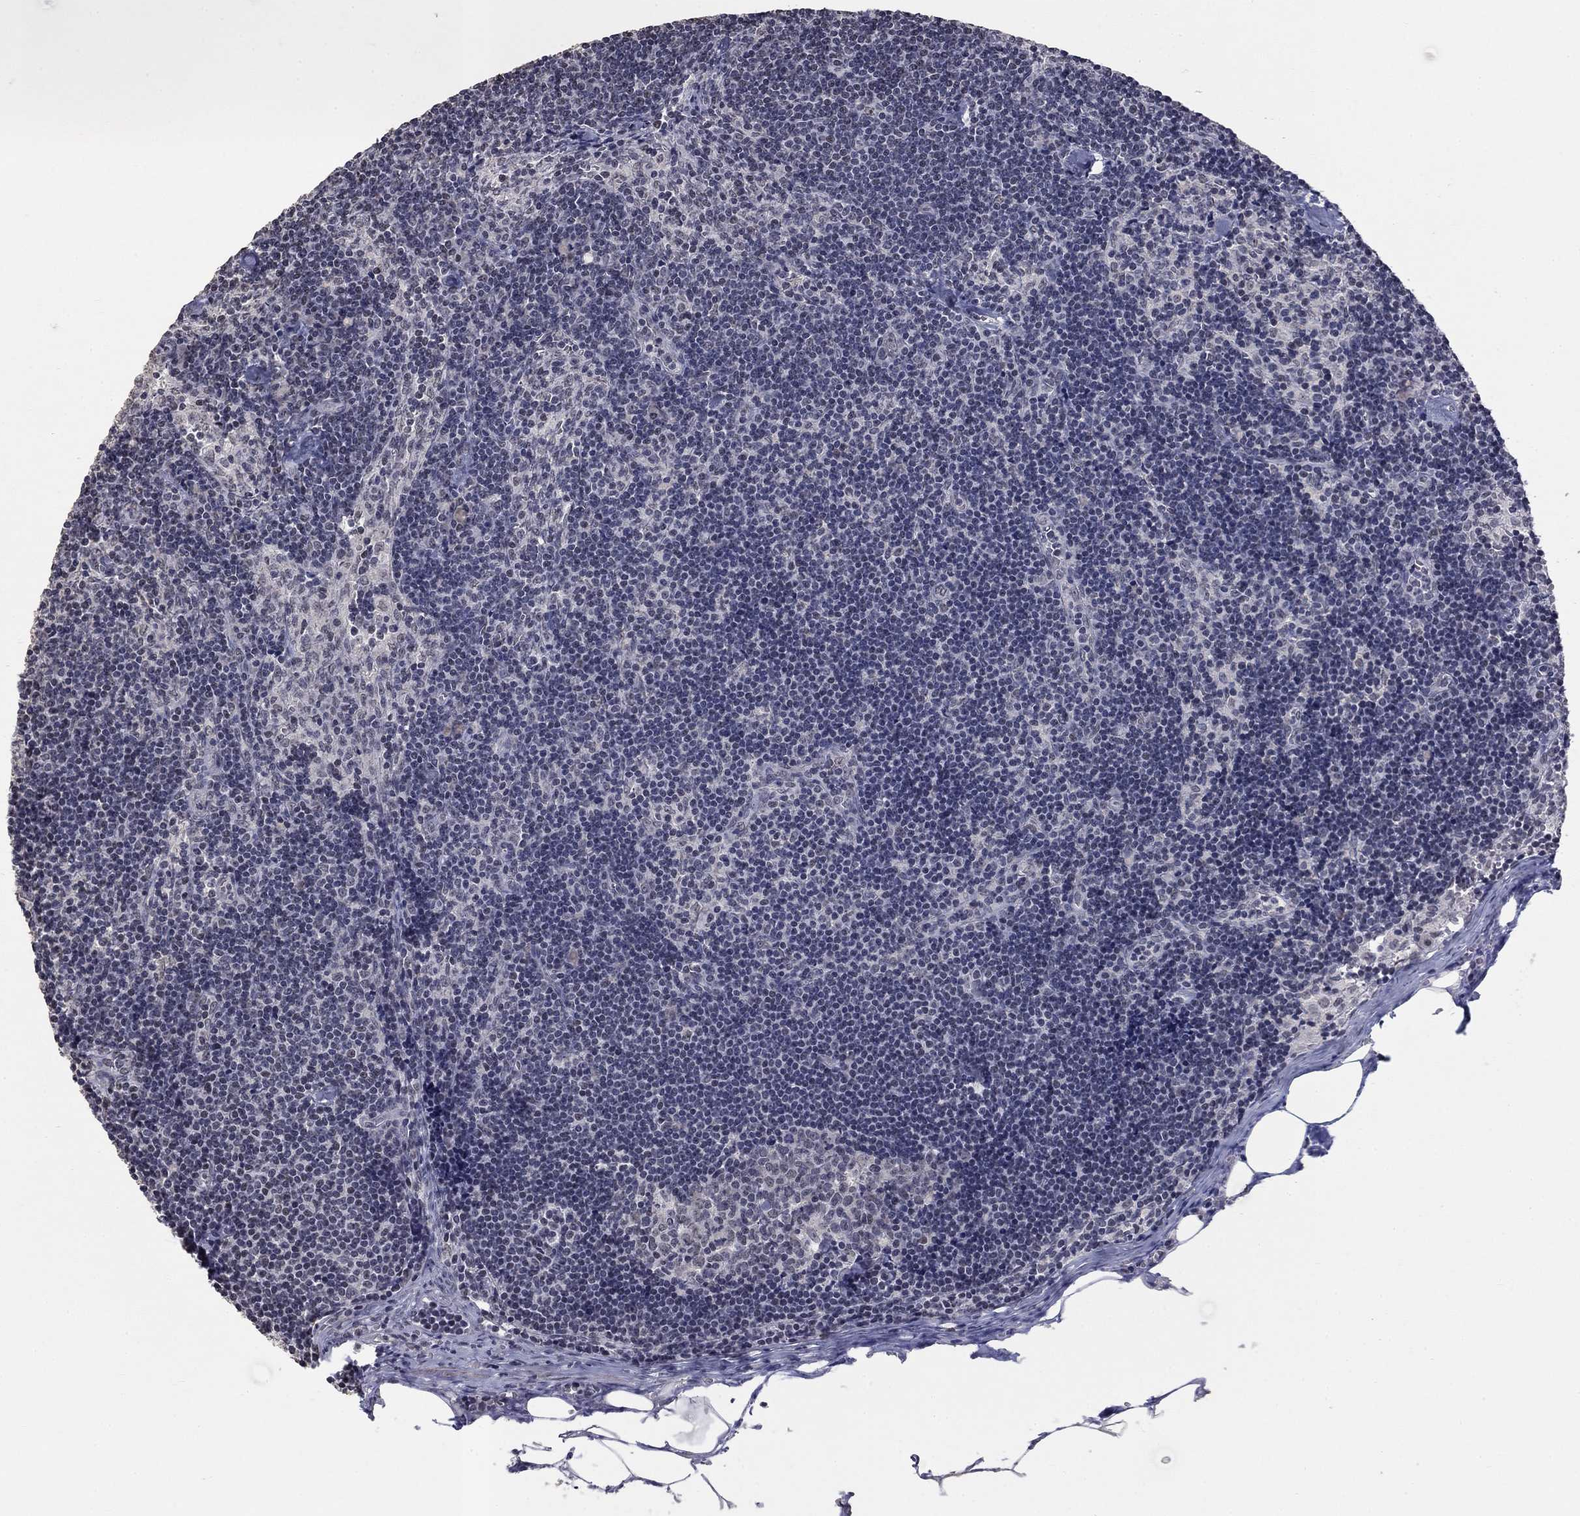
{"staining": {"intensity": "negative", "quantity": "none", "location": "none"}, "tissue": "lymph node", "cell_type": "Germinal center cells", "image_type": "normal", "snomed": [{"axis": "morphology", "description": "Normal tissue, NOS"}, {"axis": "topography", "description": "Lymph node"}], "caption": "There is no significant positivity in germinal center cells of lymph node. (Immunohistochemistry, brightfield microscopy, high magnification).", "gene": "SPATA33", "patient": {"sex": "female", "age": 51}}